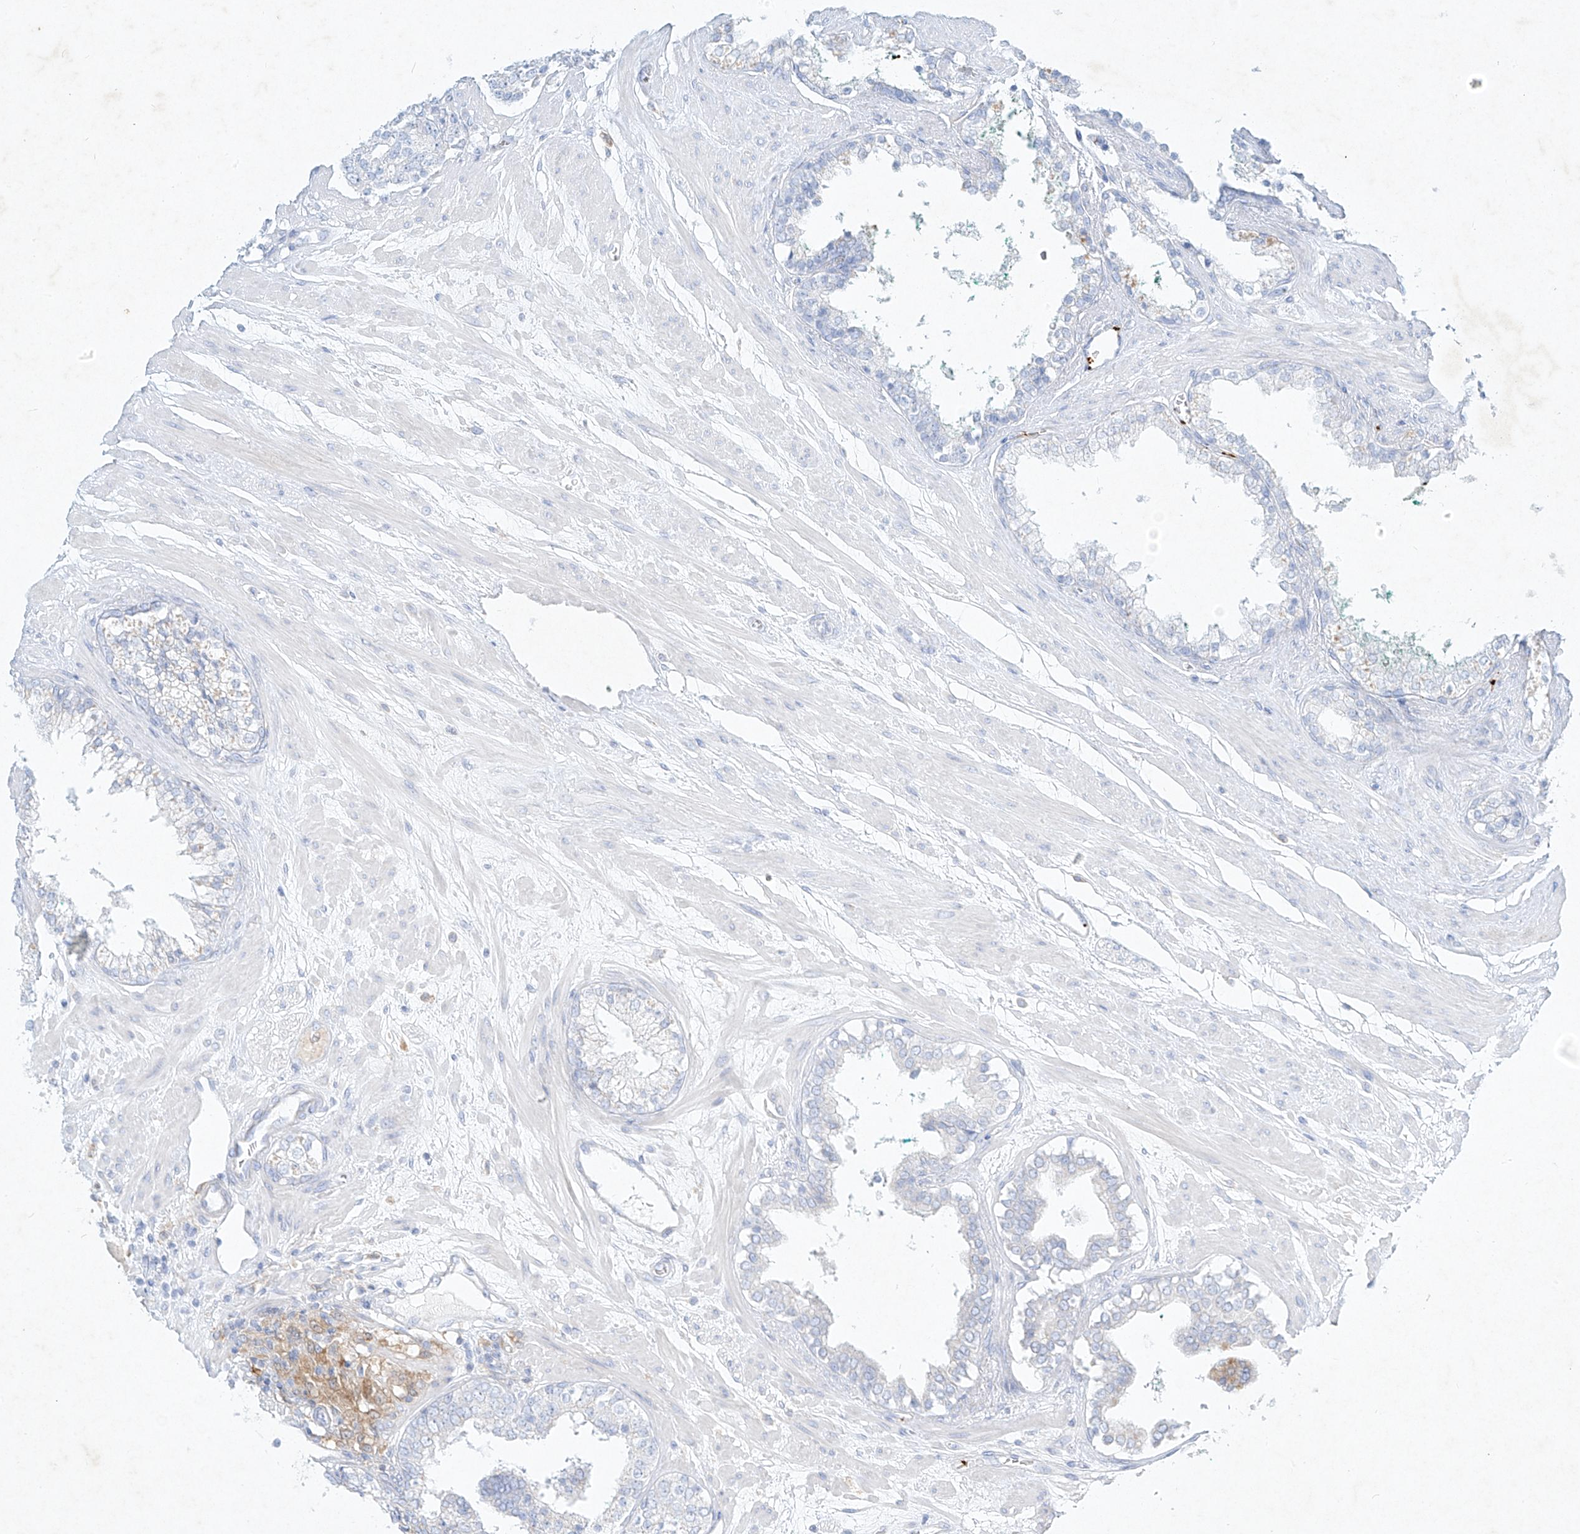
{"staining": {"intensity": "negative", "quantity": "none", "location": "none"}, "tissue": "prostate cancer", "cell_type": "Tumor cells", "image_type": "cancer", "snomed": [{"axis": "morphology", "description": "Adenocarcinoma, High grade"}, {"axis": "topography", "description": "Prostate"}], "caption": "Immunohistochemistry (IHC) of human prostate cancer demonstrates no staining in tumor cells.", "gene": "PLEK", "patient": {"sex": "male", "age": 71}}